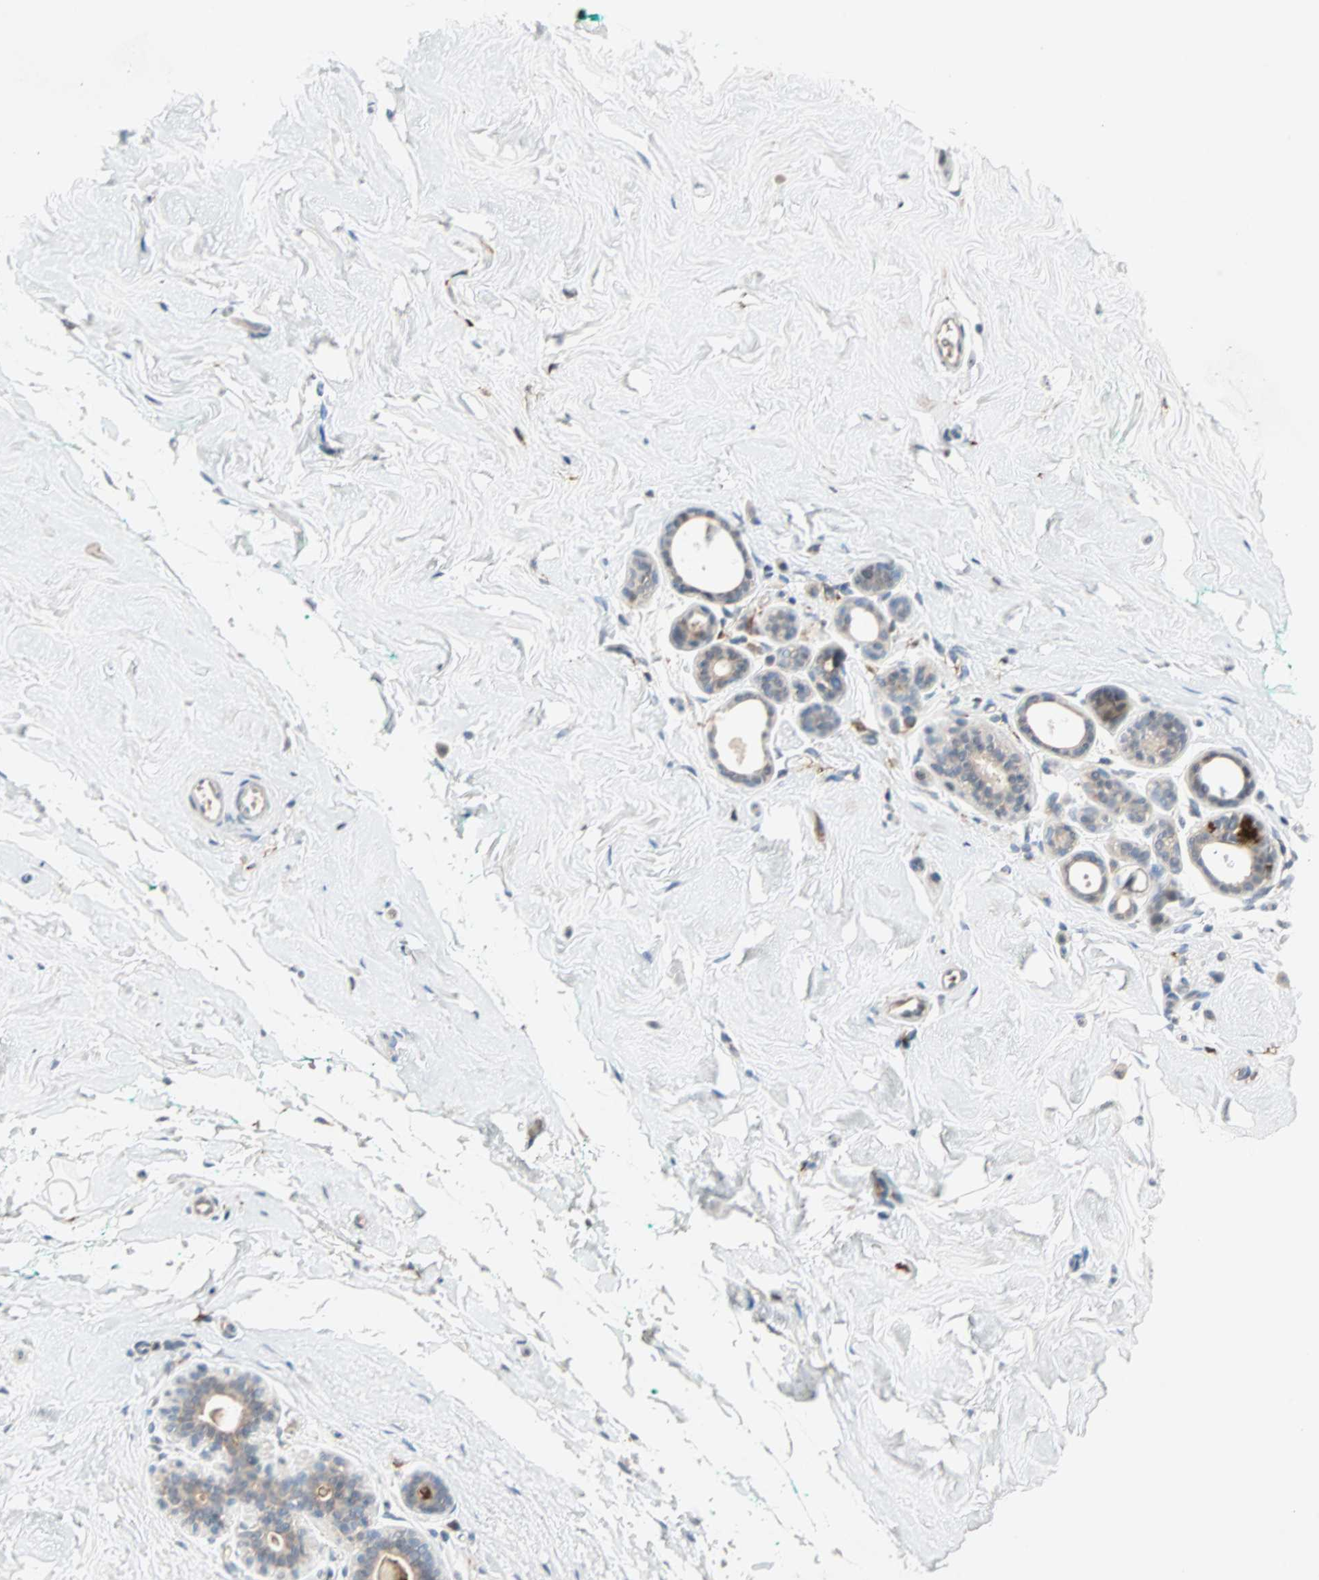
{"staining": {"intensity": "weak", "quantity": "<25%", "location": "cytoplasmic/membranous"}, "tissue": "breast", "cell_type": "Adipocytes", "image_type": "normal", "snomed": [{"axis": "morphology", "description": "Normal tissue, NOS"}, {"axis": "topography", "description": "Breast"}], "caption": "Immunohistochemistry of benign breast reveals no staining in adipocytes.", "gene": "PROS1", "patient": {"sex": "female", "age": 52}}